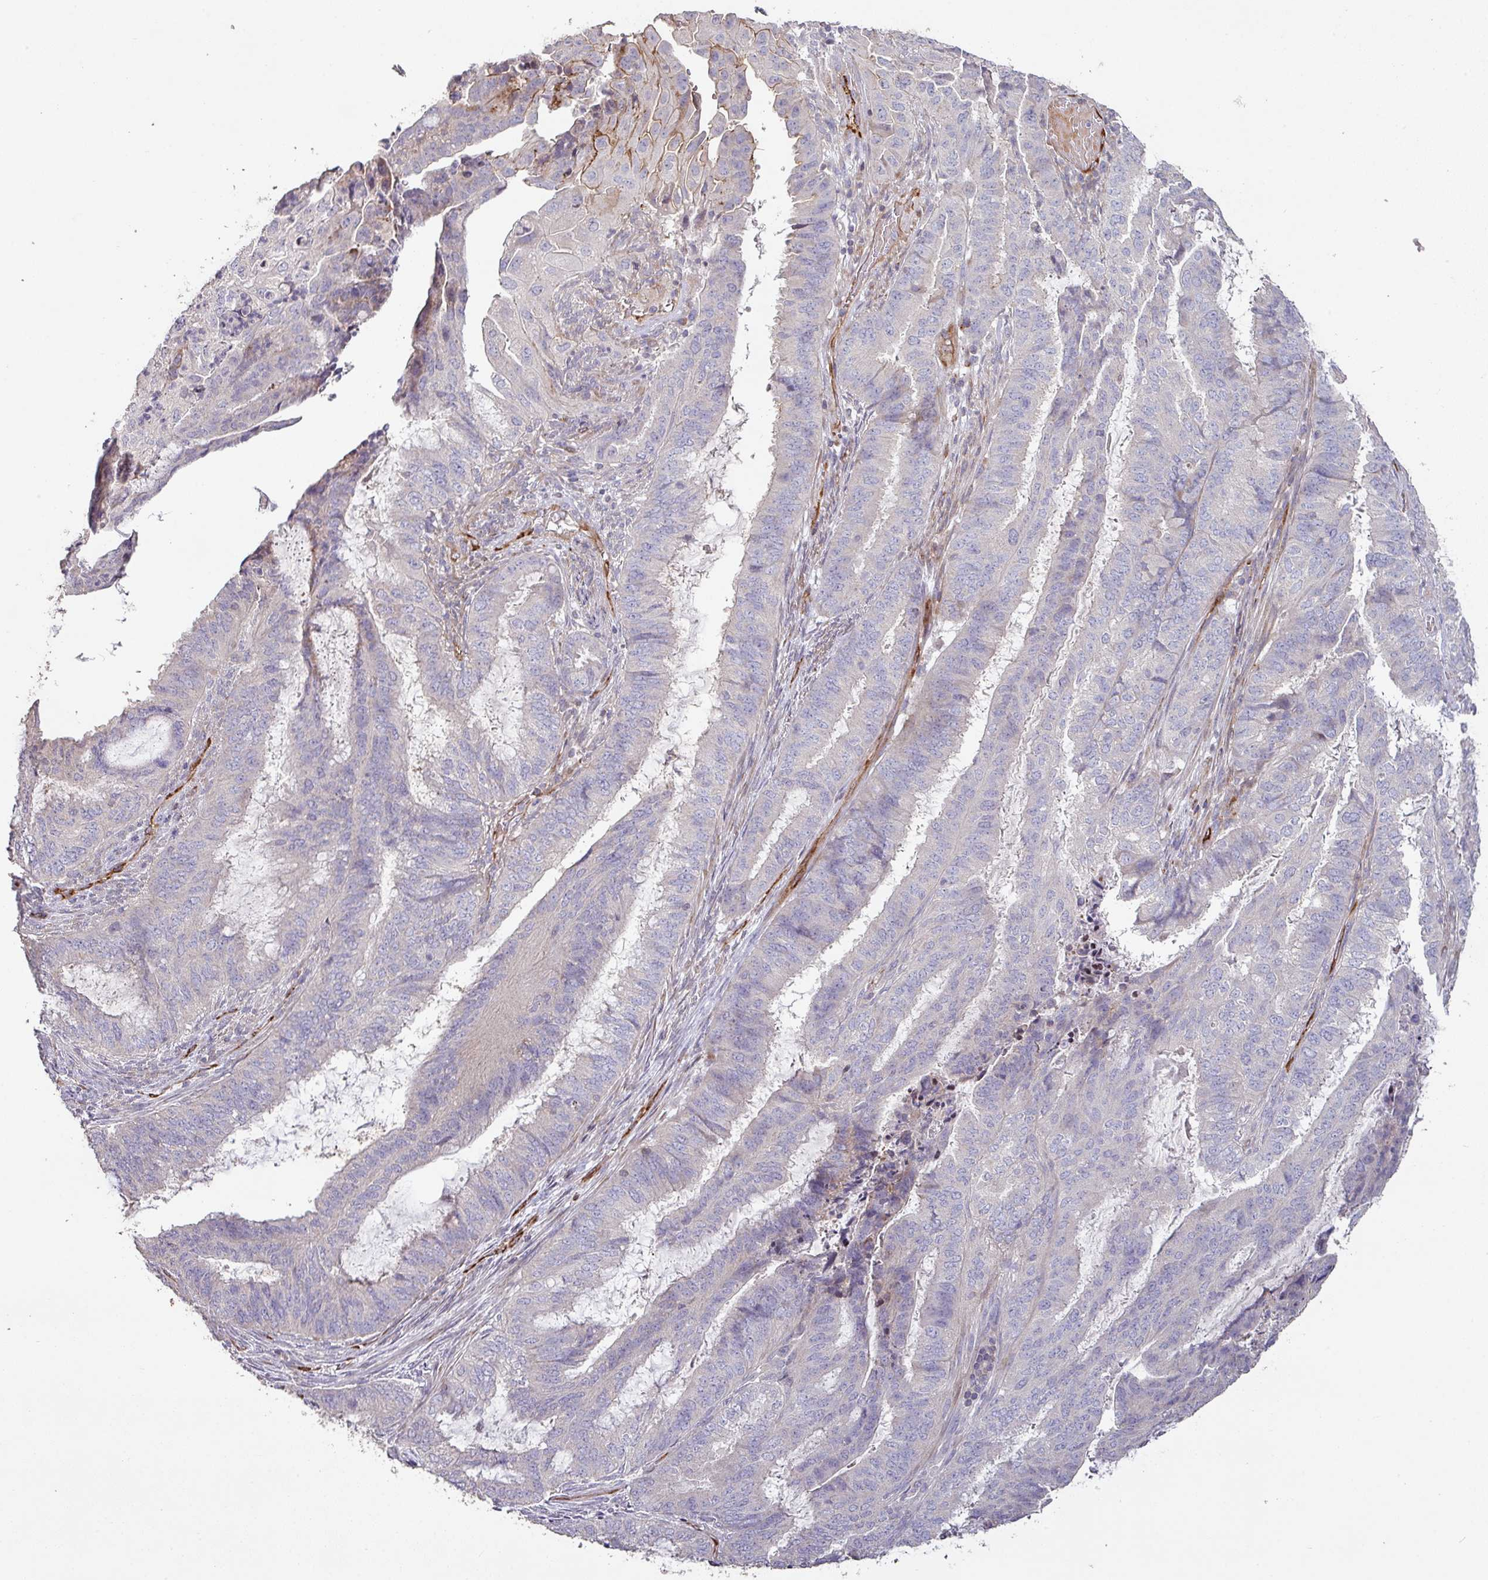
{"staining": {"intensity": "negative", "quantity": "none", "location": "none"}, "tissue": "endometrial cancer", "cell_type": "Tumor cells", "image_type": "cancer", "snomed": [{"axis": "morphology", "description": "Adenocarcinoma, NOS"}, {"axis": "topography", "description": "Endometrium"}], "caption": "An immunohistochemistry image of endometrial cancer (adenocarcinoma) is shown. There is no staining in tumor cells of endometrial cancer (adenocarcinoma). Brightfield microscopy of immunohistochemistry stained with DAB (3,3'-diaminobenzidine) (brown) and hematoxylin (blue), captured at high magnification.", "gene": "RPL23A", "patient": {"sex": "female", "age": 51}}